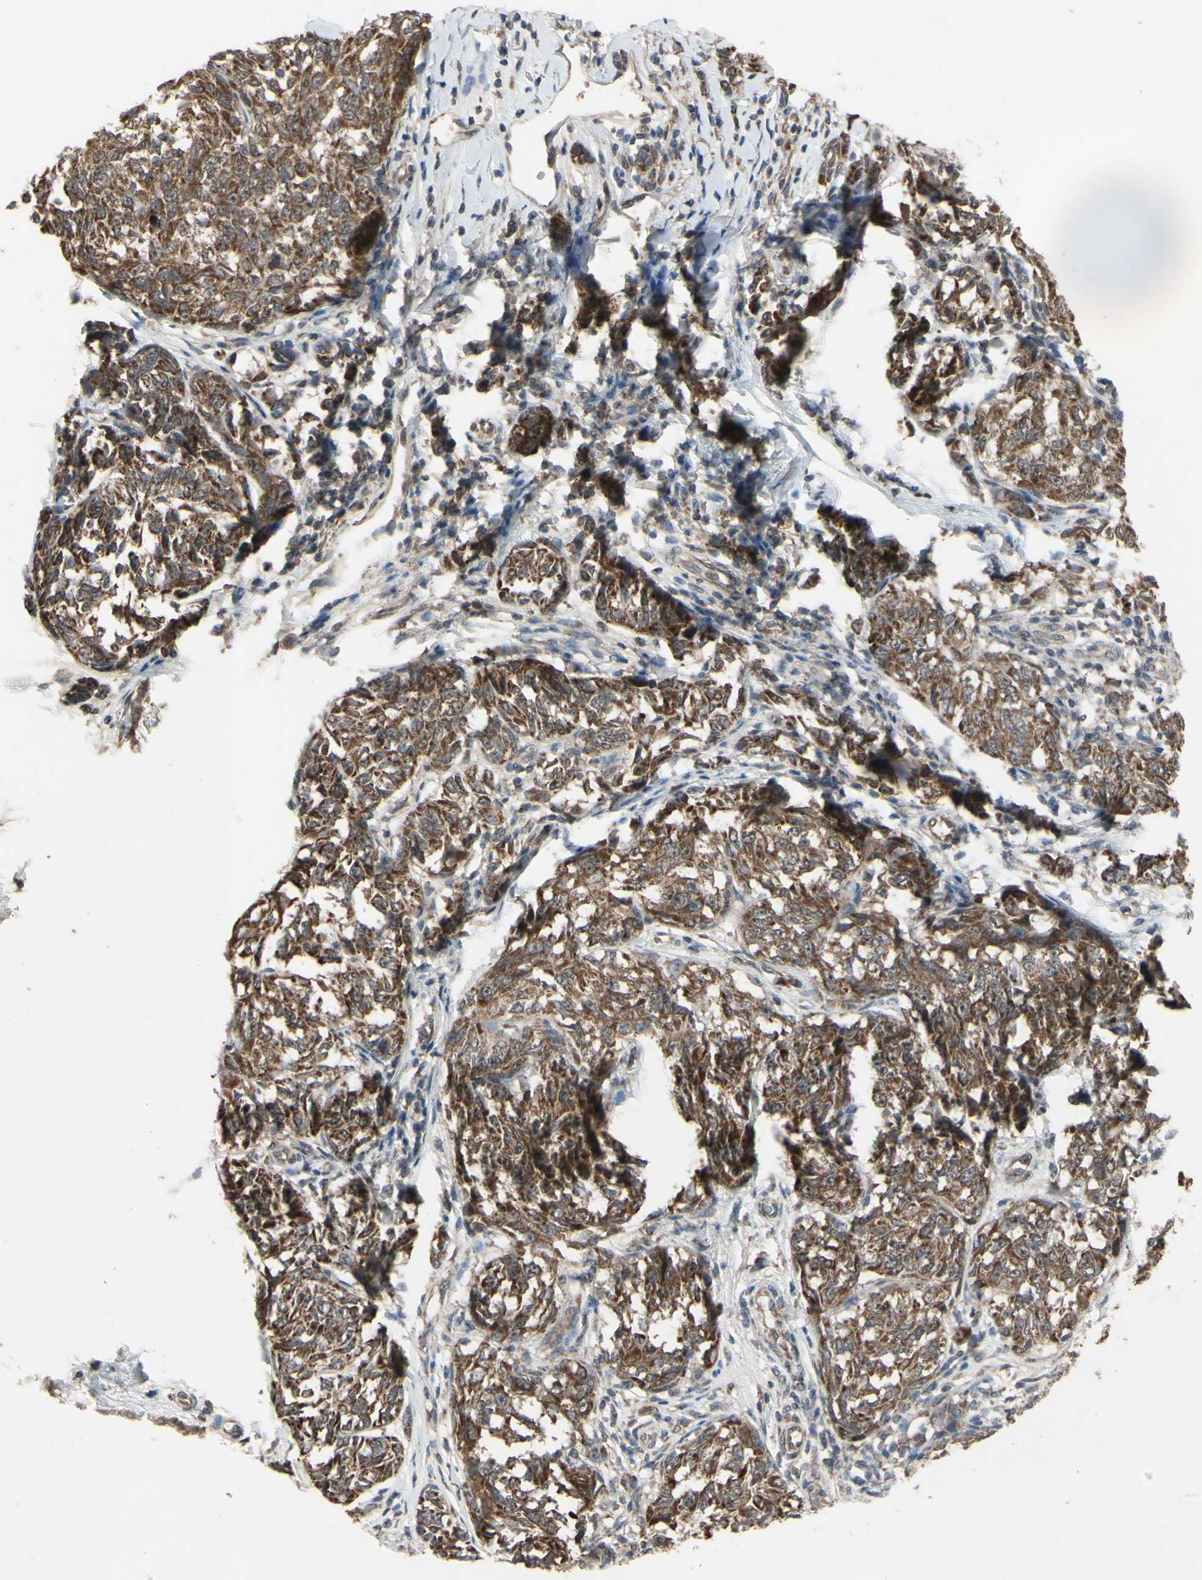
{"staining": {"intensity": "strong", "quantity": ">75%", "location": "cytoplasmic/membranous"}, "tissue": "melanoma", "cell_type": "Tumor cells", "image_type": "cancer", "snomed": [{"axis": "morphology", "description": "Malignant melanoma, NOS"}, {"axis": "topography", "description": "Skin"}], "caption": "The immunohistochemical stain highlights strong cytoplasmic/membranous staining in tumor cells of malignant melanoma tissue. Immunohistochemistry (ihc) stains the protein in brown and the nuclei are stained blue.", "gene": "CD164", "patient": {"sex": "female", "age": 64}}